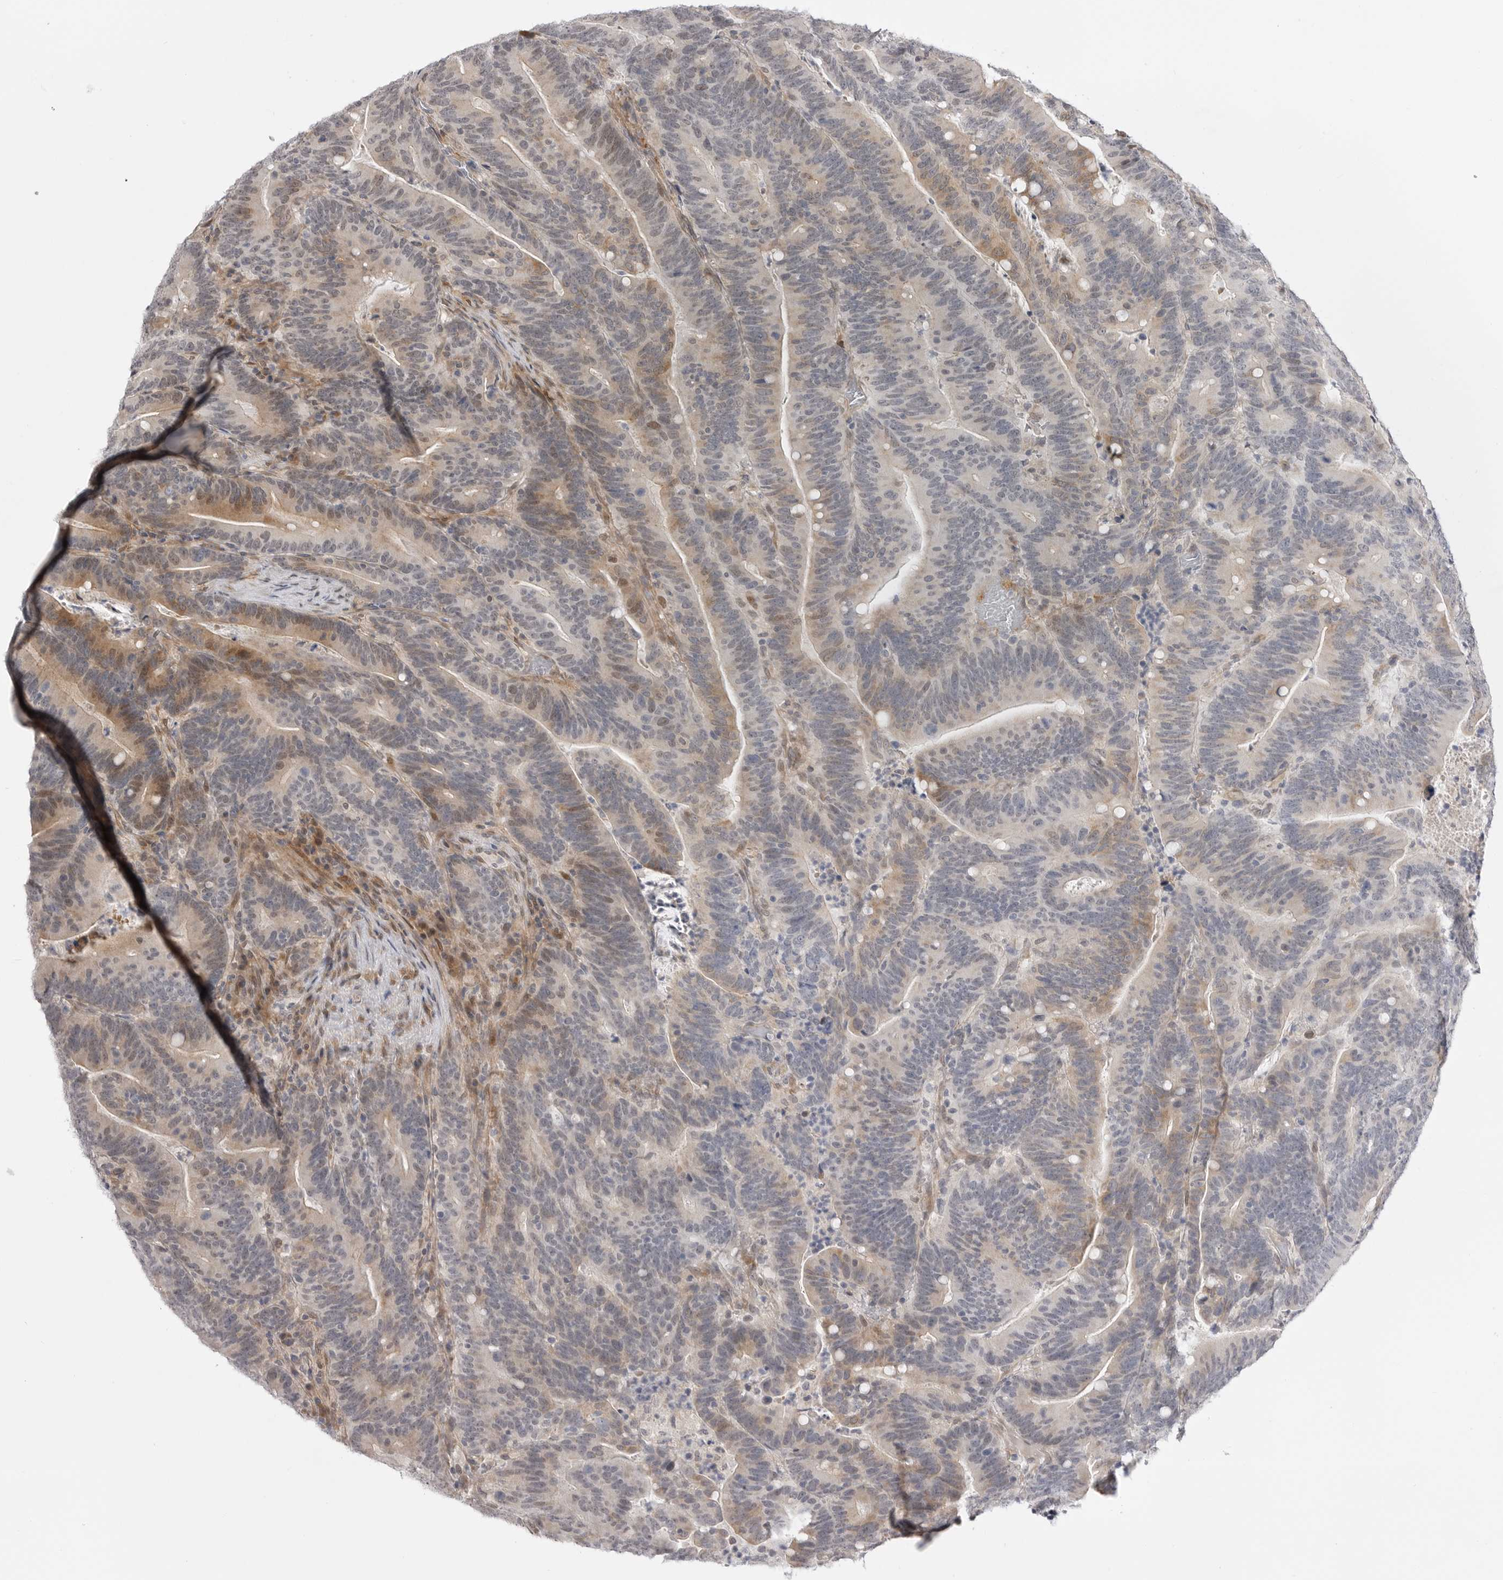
{"staining": {"intensity": "moderate", "quantity": "25%-75%", "location": "cytoplasmic/membranous,nuclear"}, "tissue": "colorectal cancer", "cell_type": "Tumor cells", "image_type": "cancer", "snomed": [{"axis": "morphology", "description": "Adenocarcinoma, NOS"}, {"axis": "topography", "description": "Colon"}], "caption": "An immunohistochemistry (IHC) photomicrograph of tumor tissue is shown. Protein staining in brown shows moderate cytoplasmic/membranous and nuclear positivity in adenocarcinoma (colorectal) within tumor cells. (brown staining indicates protein expression, while blue staining denotes nuclei).", "gene": "GGT6", "patient": {"sex": "female", "age": 66}}